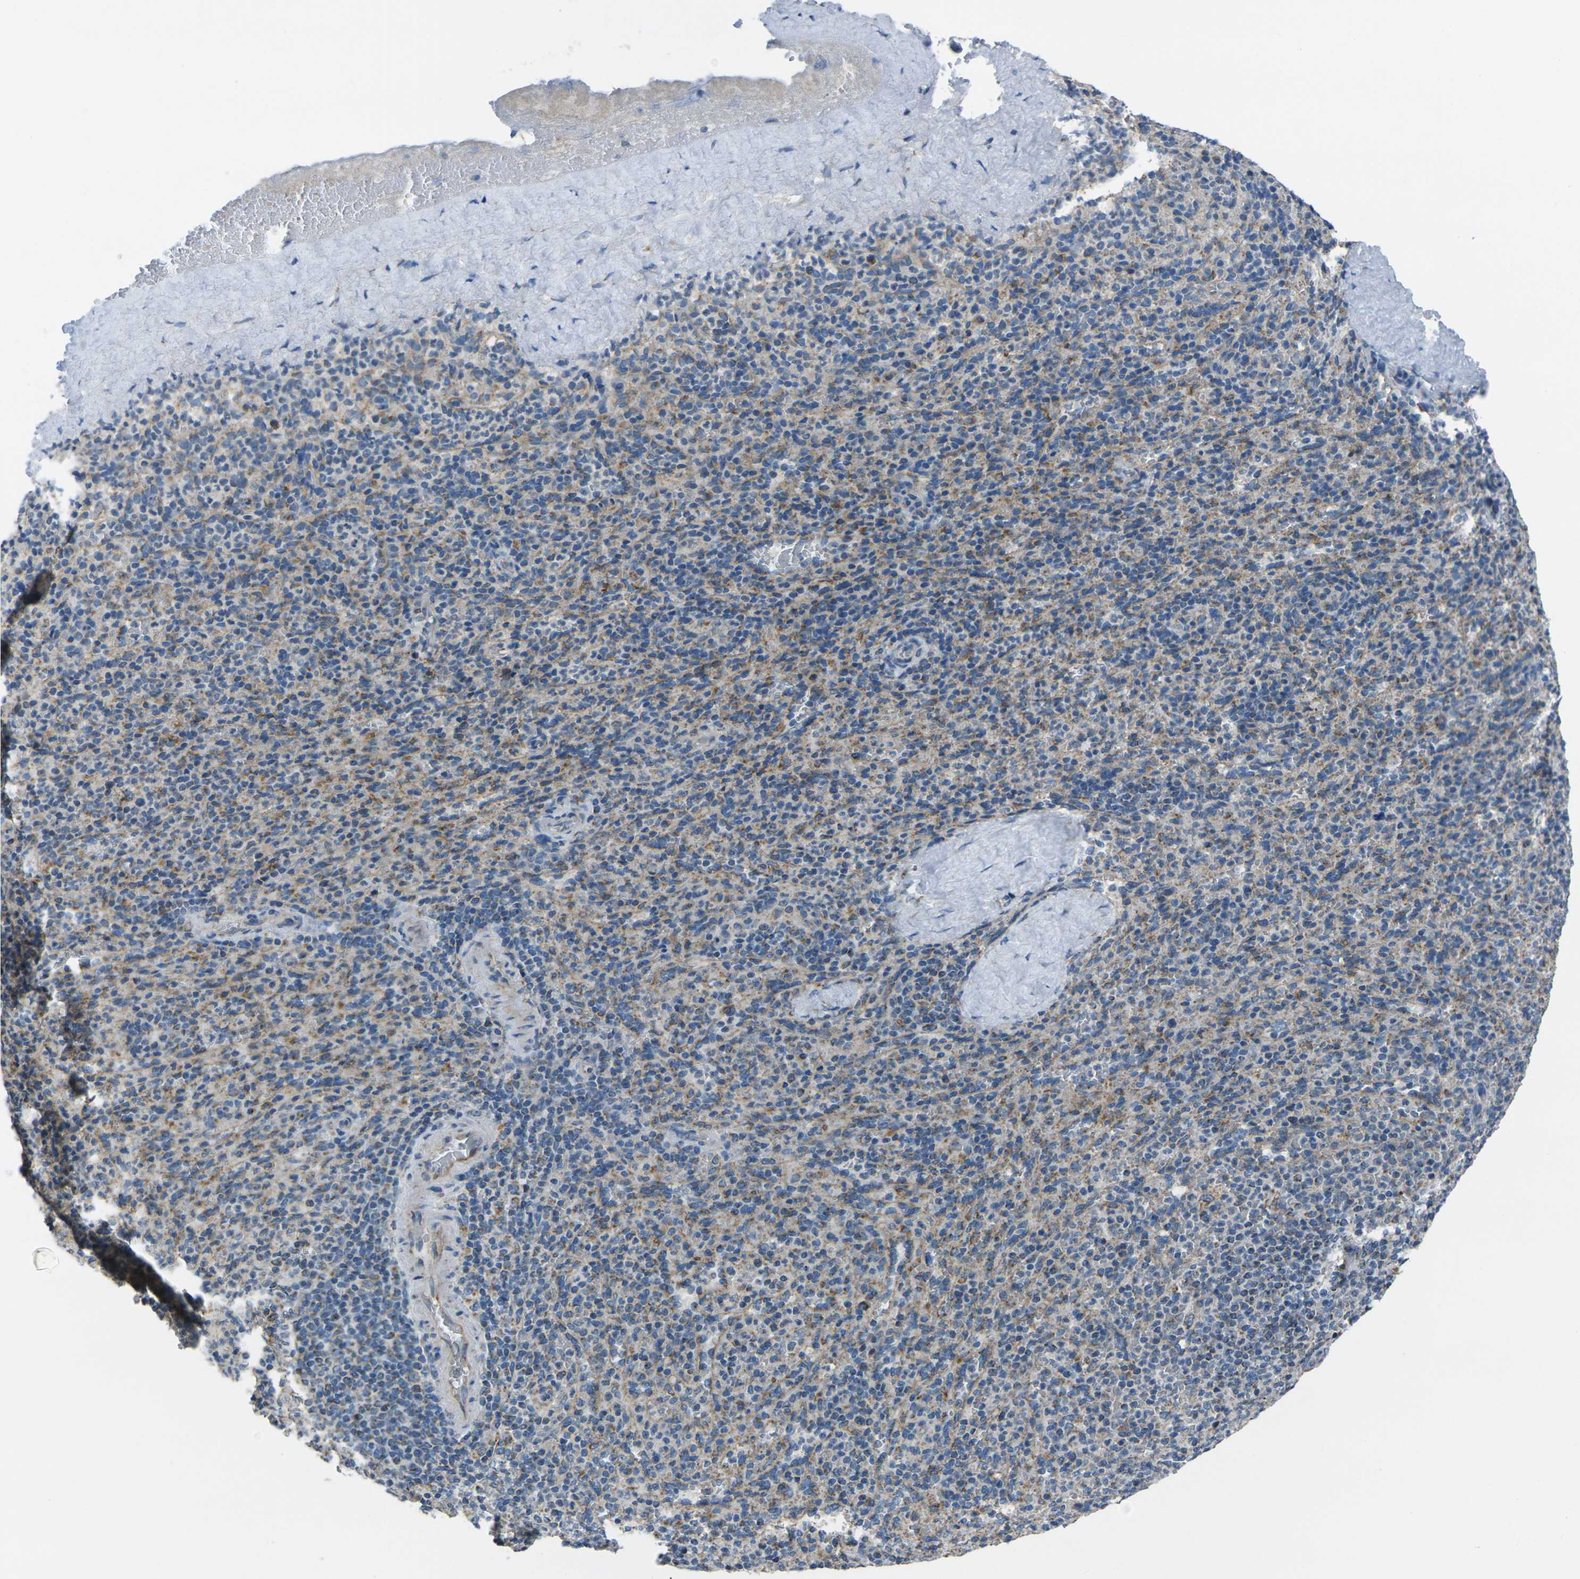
{"staining": {"intensity": "weak", "quantity": ">75%", "location": "cytoplasmic/membranous"}, "tissue": "spleen", "cell_type": "Cells in red pulp", "image_type": "normal", "snomed": [{"axis": "morphology", "description": "Normal tissue, NOS"}, {"axis": "topography", "description": "Spleen"}], "caption": "An image of human spleen stained for a protein demonstrates weak cytoplasmic/membranous brown staining in cells in red pulp. Immunohistochemistry stains the protein of interest in brown and the nuclei are stained blue.", "gene": "TMEM120B", "patient": {"sex": "male", "age": 36}}